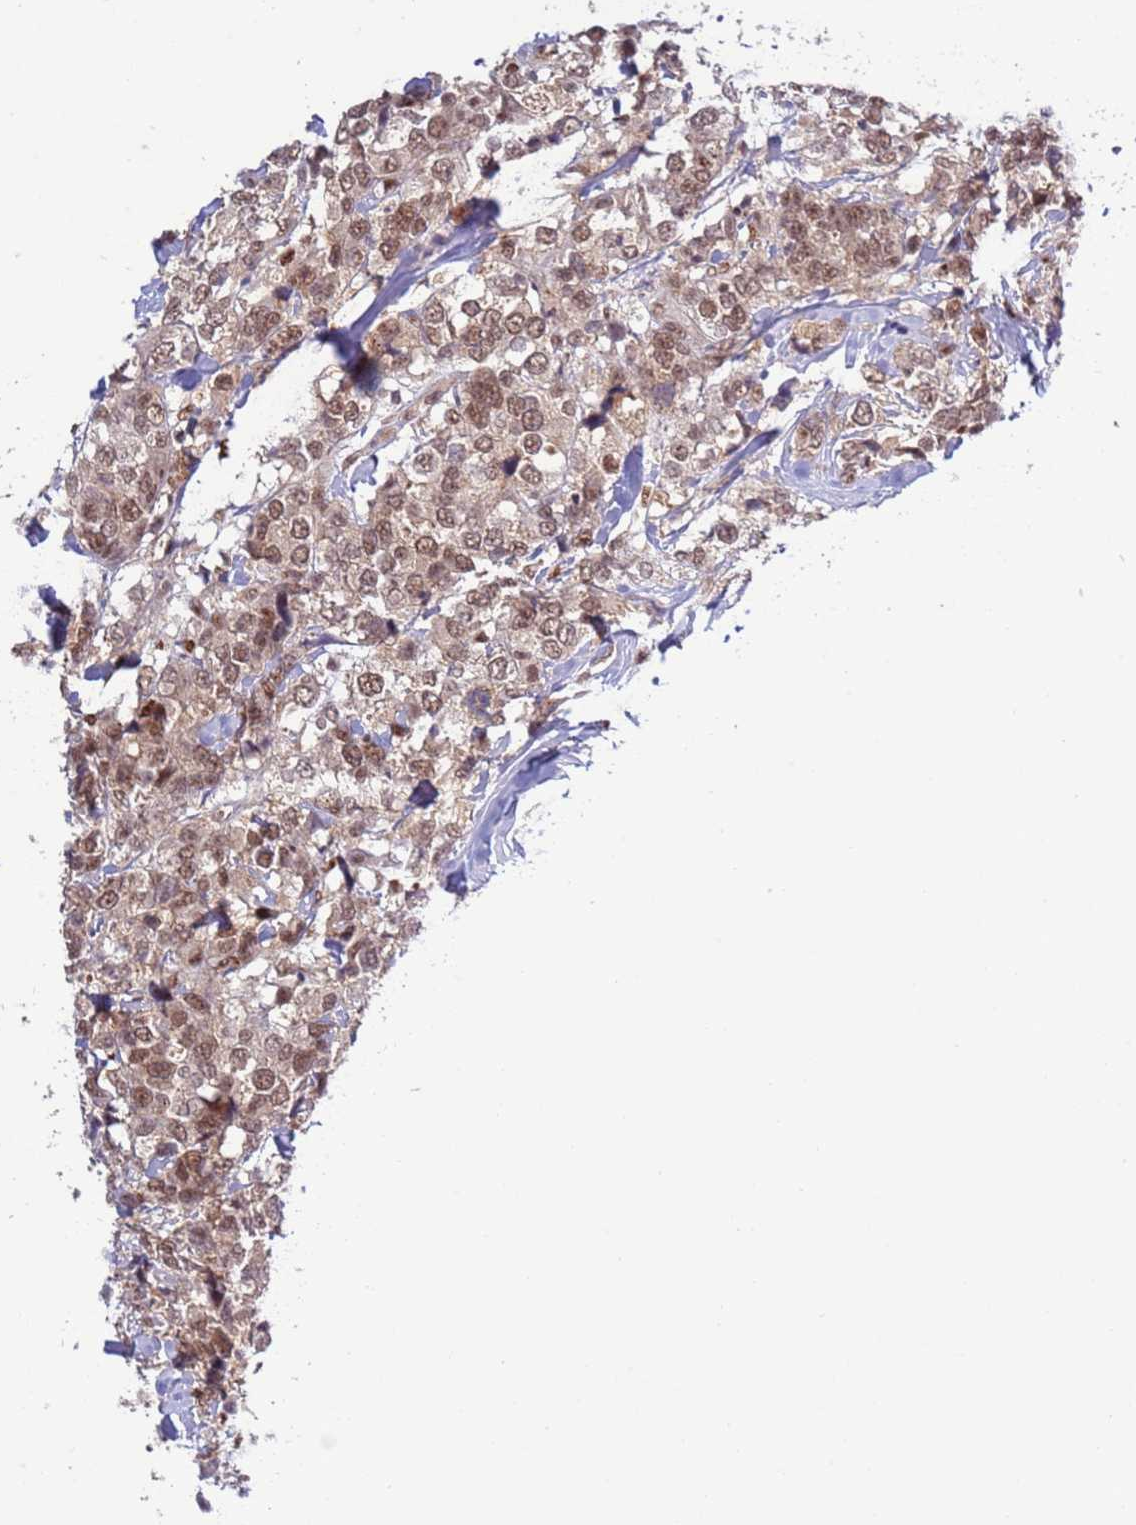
{"staining": {"intensity": "moderate", "quantity": ">75%", "location": "nuclear"}, "tissue": "breast cancer", "cell_type": "Tumor cells", "image_type": "cancer", "snomed": [{"axis": "morphology", "description": "Lobular carcinoma"}, {"axis": "topography", "description": "Breast"}], "caption": "About >75% of tumor cells in lobular carcinoma (breast) exhibit moderate nuclear protein staining as visualized by brown immunohistochemical staining.", "gene": "PRPF6", "patient": {"sex": "female", "age": 59}}